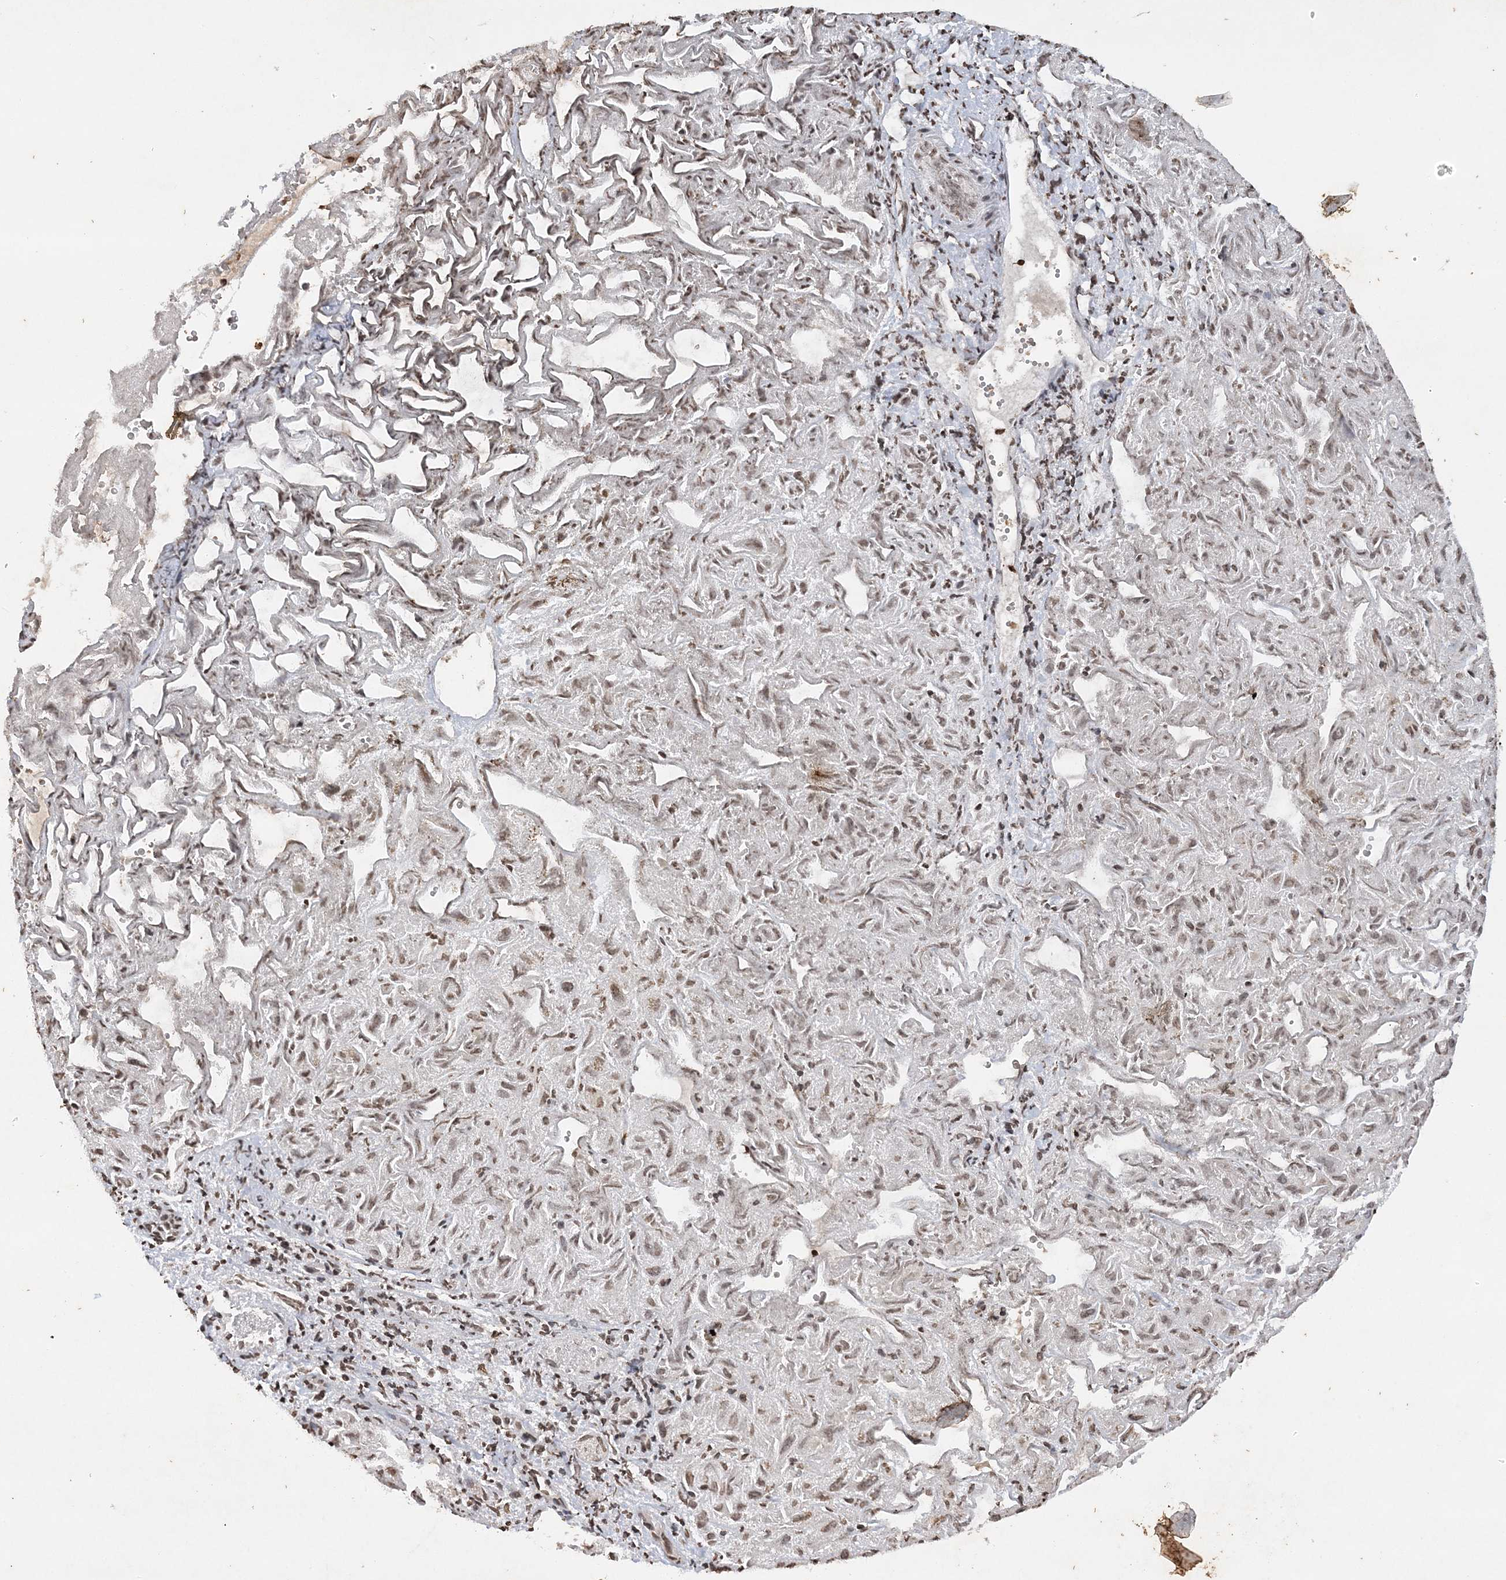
{"staining": {"intensity": "weak", "quantity": ">75%", "location": "nuclear"}, "tissue": "liver cancer", "cell_type": "Tumor cells", "image_type": "cancer", "snomed": [{"axis": "morphology", "description": "Cholangiocarcinoma"}, {"axis": "topography", "description": "Liver"}], "caption": "A brown stain shows weak nuclear staining of a protein in human cholangiocarcinoma (liver) tumor cells.", "gene": "NEDD9", "patient": {"sex": "female", "age": 52}}